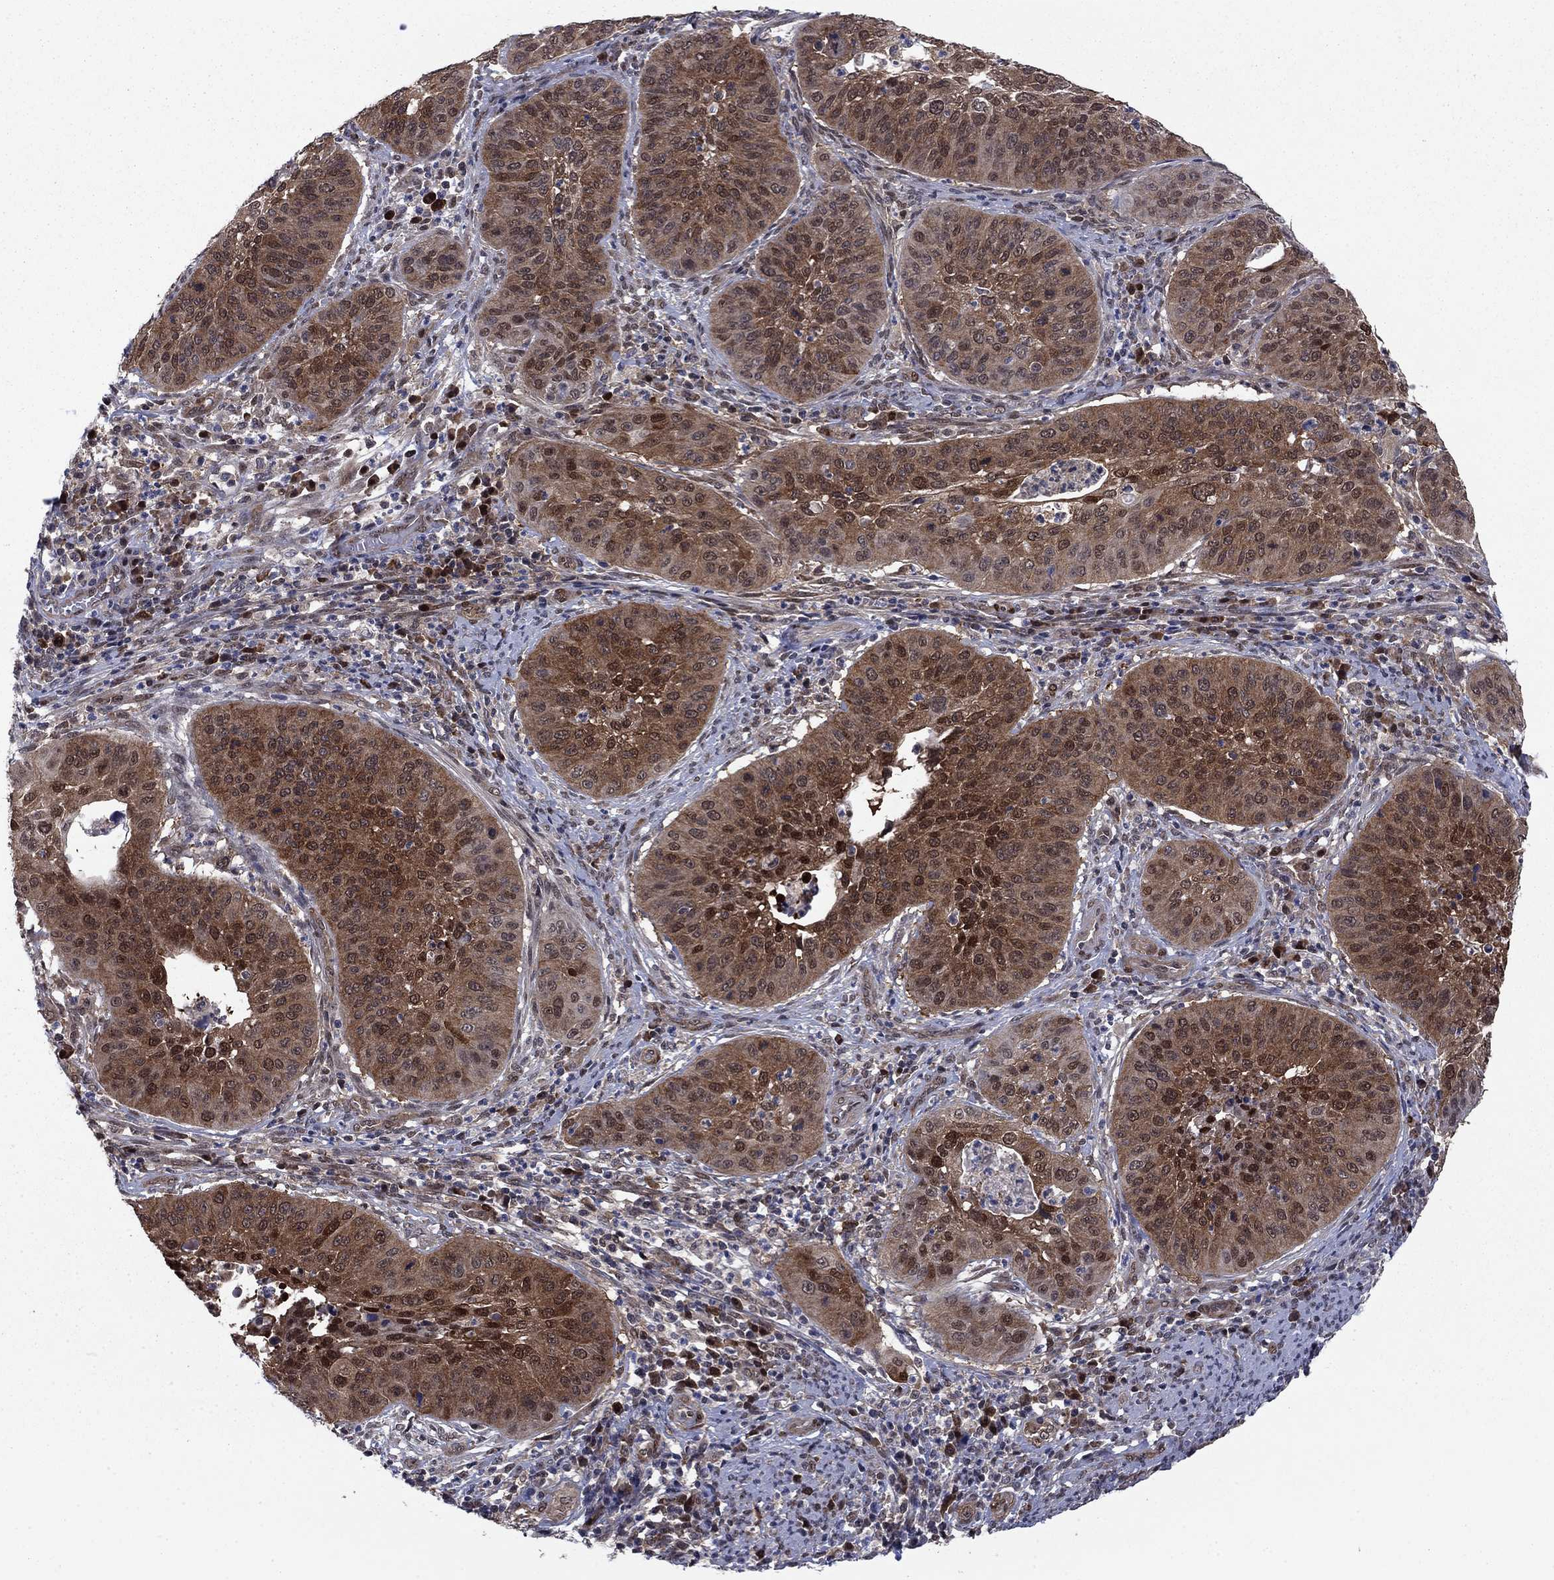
{"staining": {"intensity": "moderate", "quantity": "25%-75%", "location": "cytoplasmic/membranous"}, "tissue": "cervical cancer", "cell_type": "Tumor cells", "image_type": "cancer", "snomed": [{"axis": "morphology", "description": "Normal tissue, NOS"}, {"axis": "morphology", "description": "Squamous cell carcinoma, NOS"}, {"axis": "topography", "description": "Cervix"}], "caption": "Protein expression analysis of cervical squamous cell carcinoma exhibits moderate cytoplasmic/membranous staining in about 25%-75% of tumor cells.", "gene": "FKBP4", "patient": {"sex": "female", "age": 39}}